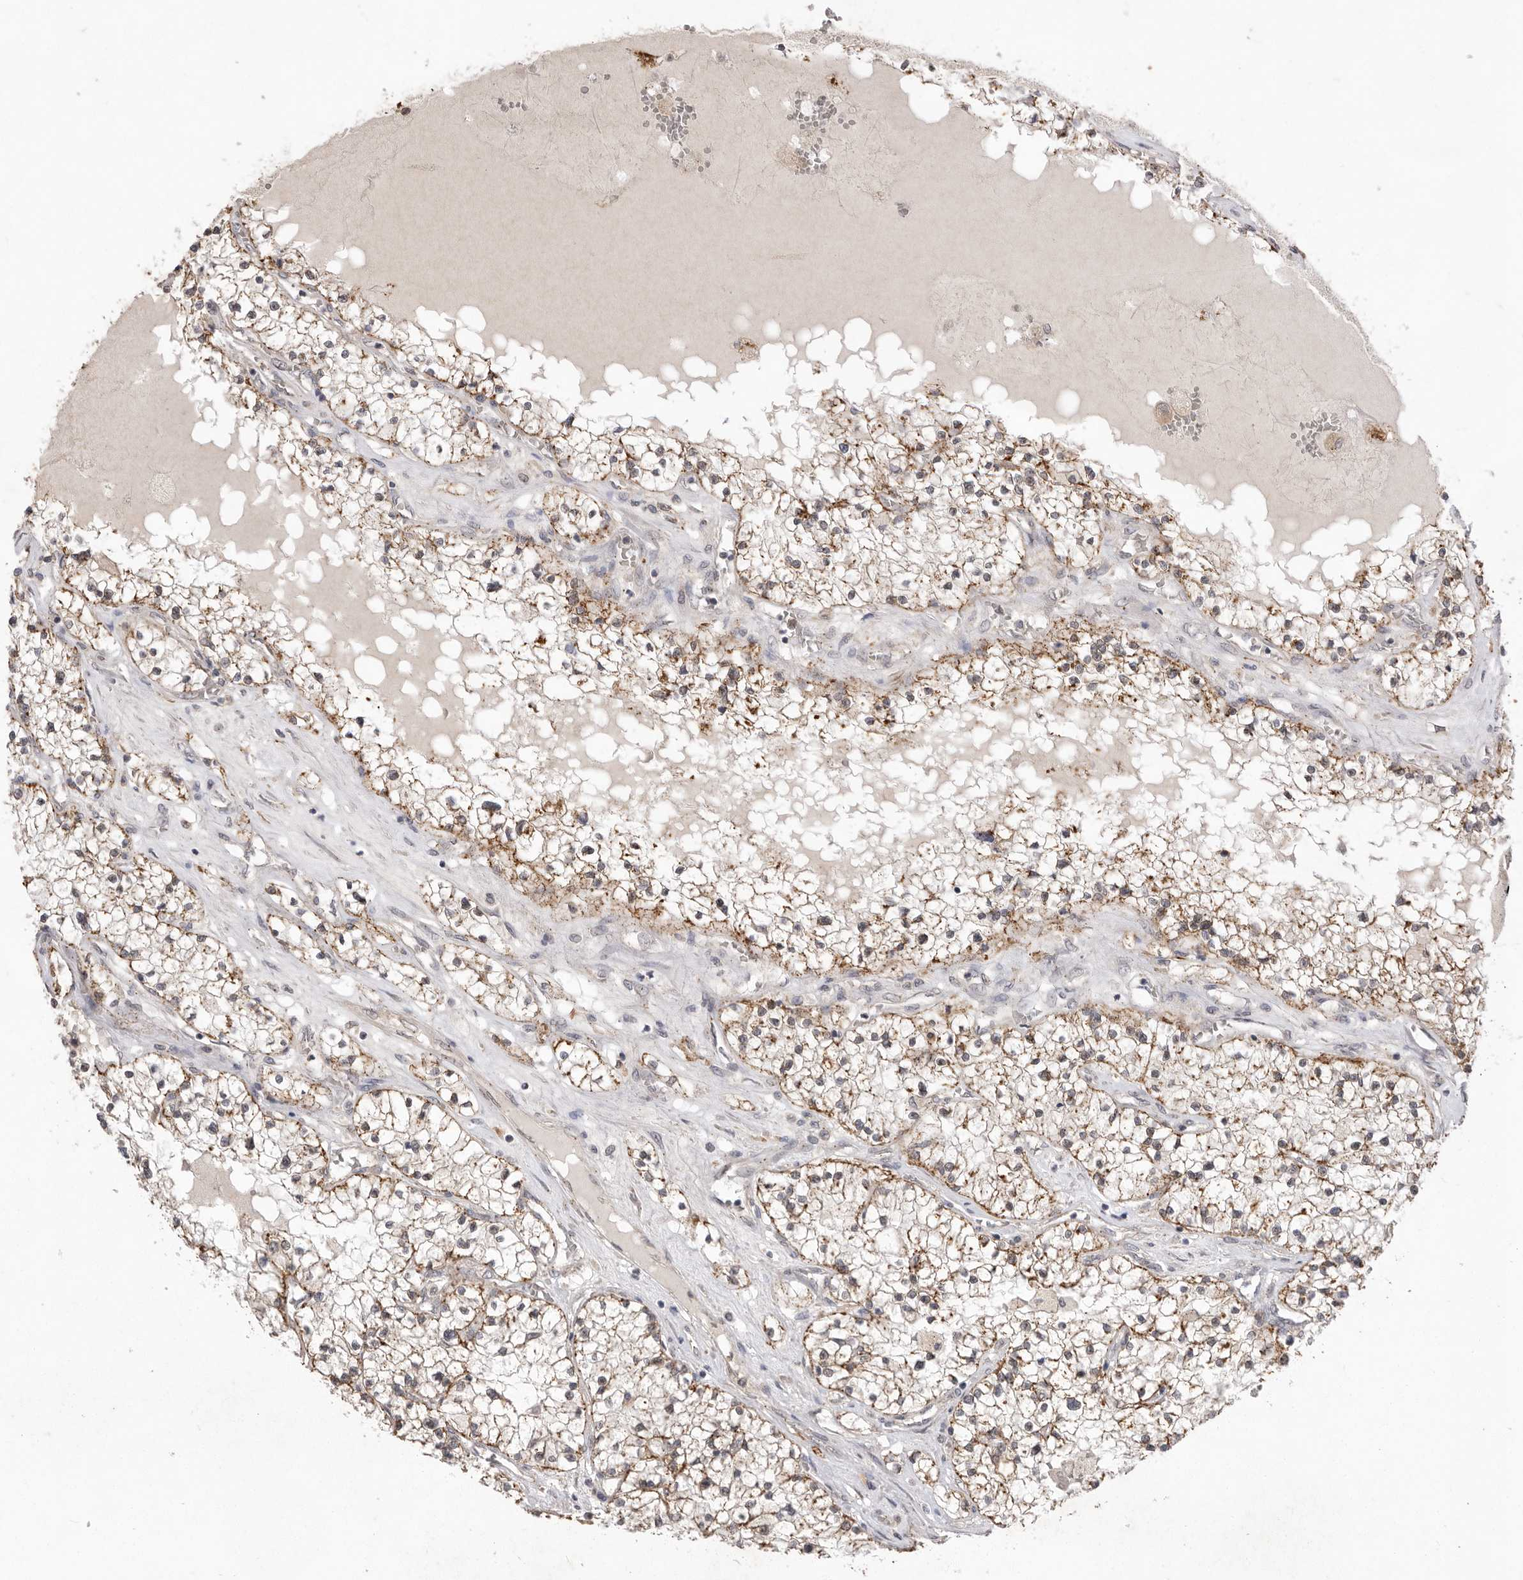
{"staining": {"intensity": "moderate", "quantity": "25%-75%", "location": "cytoplasmic/membranous"}, "tissue": "renal cancer", "cell_type": "Tumor cells", "image_type": "cancer", "snomed": [{"axis": "morphology", "description": "Normal tissue, NOS"}, {"axis": "morphology", "description": "Adenocarcinoma, NOS"}, {"axis": "topography", "description": "Kidney"}], "caption": "Moderate cytoplasmic/membranous staining is appreciated in about 25%-75% of tumor cells in adenocarcinoma (renal).", "gene": "TLR3", "patient": {"sex": "male", "age": 68}}